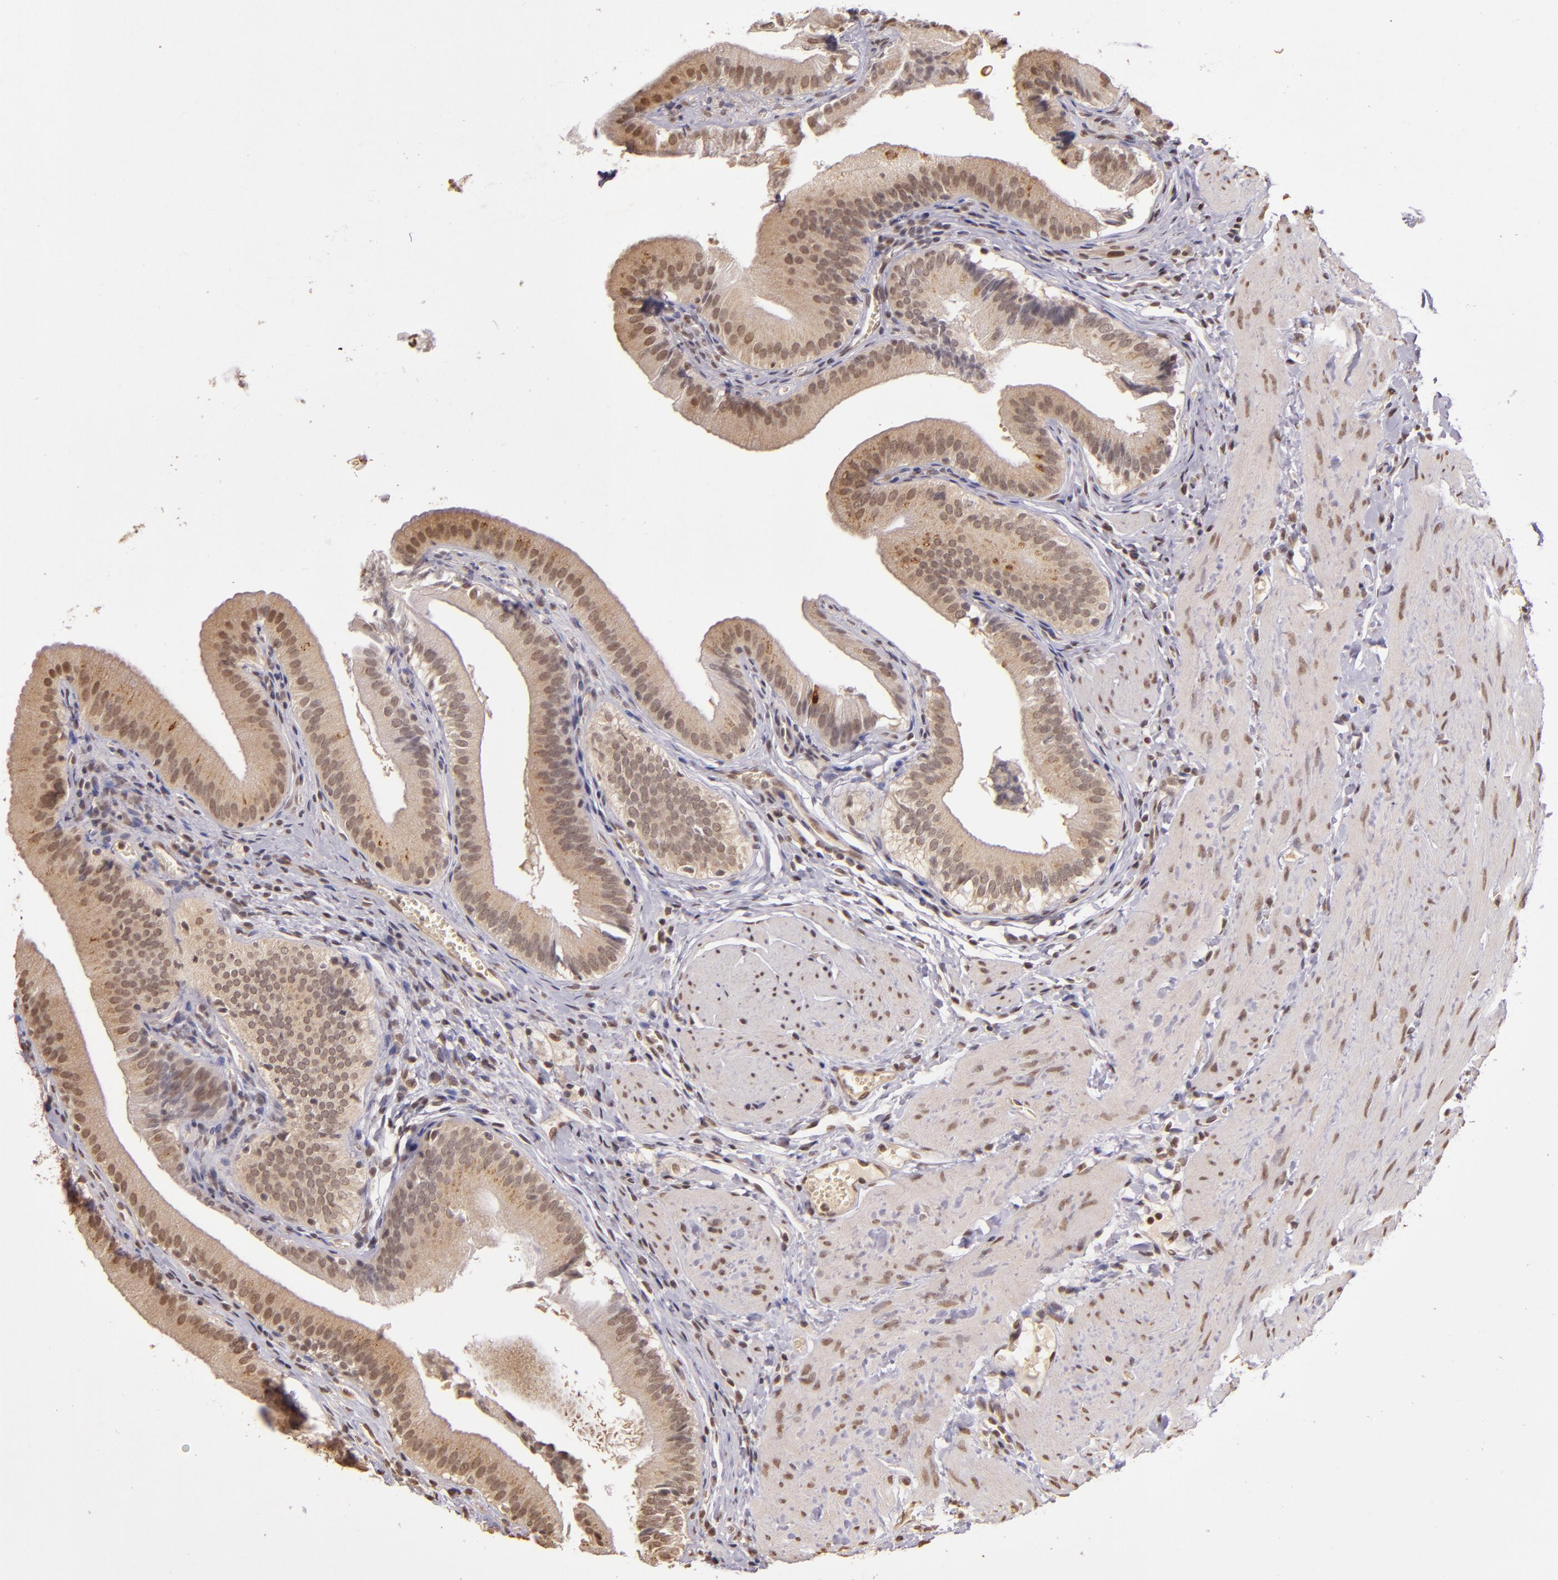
{"staining": {"intensity": "weak", "quantity": ">75%", "location": "cytoplasmic/membranous,nuclear"}, "tissue": "gallbladder", "cell_type": "Glandular cells", "image_type": "normal", "snomed": [{"axis": "morphology", "description": "Normal tissue, NOS"}, {"axis": "topography", "description": "Gallbladder"}], "caption": "Immunohistochemical staining of normal human gallbladder shows weak cytoplasmic/membranous,nuclear protein expression in approximately >75% of glandular cells. (IHC, brightfield microscopy, high magnification).", "gene": "CUL1", "patient": {"sex": "female", "age": 24}}